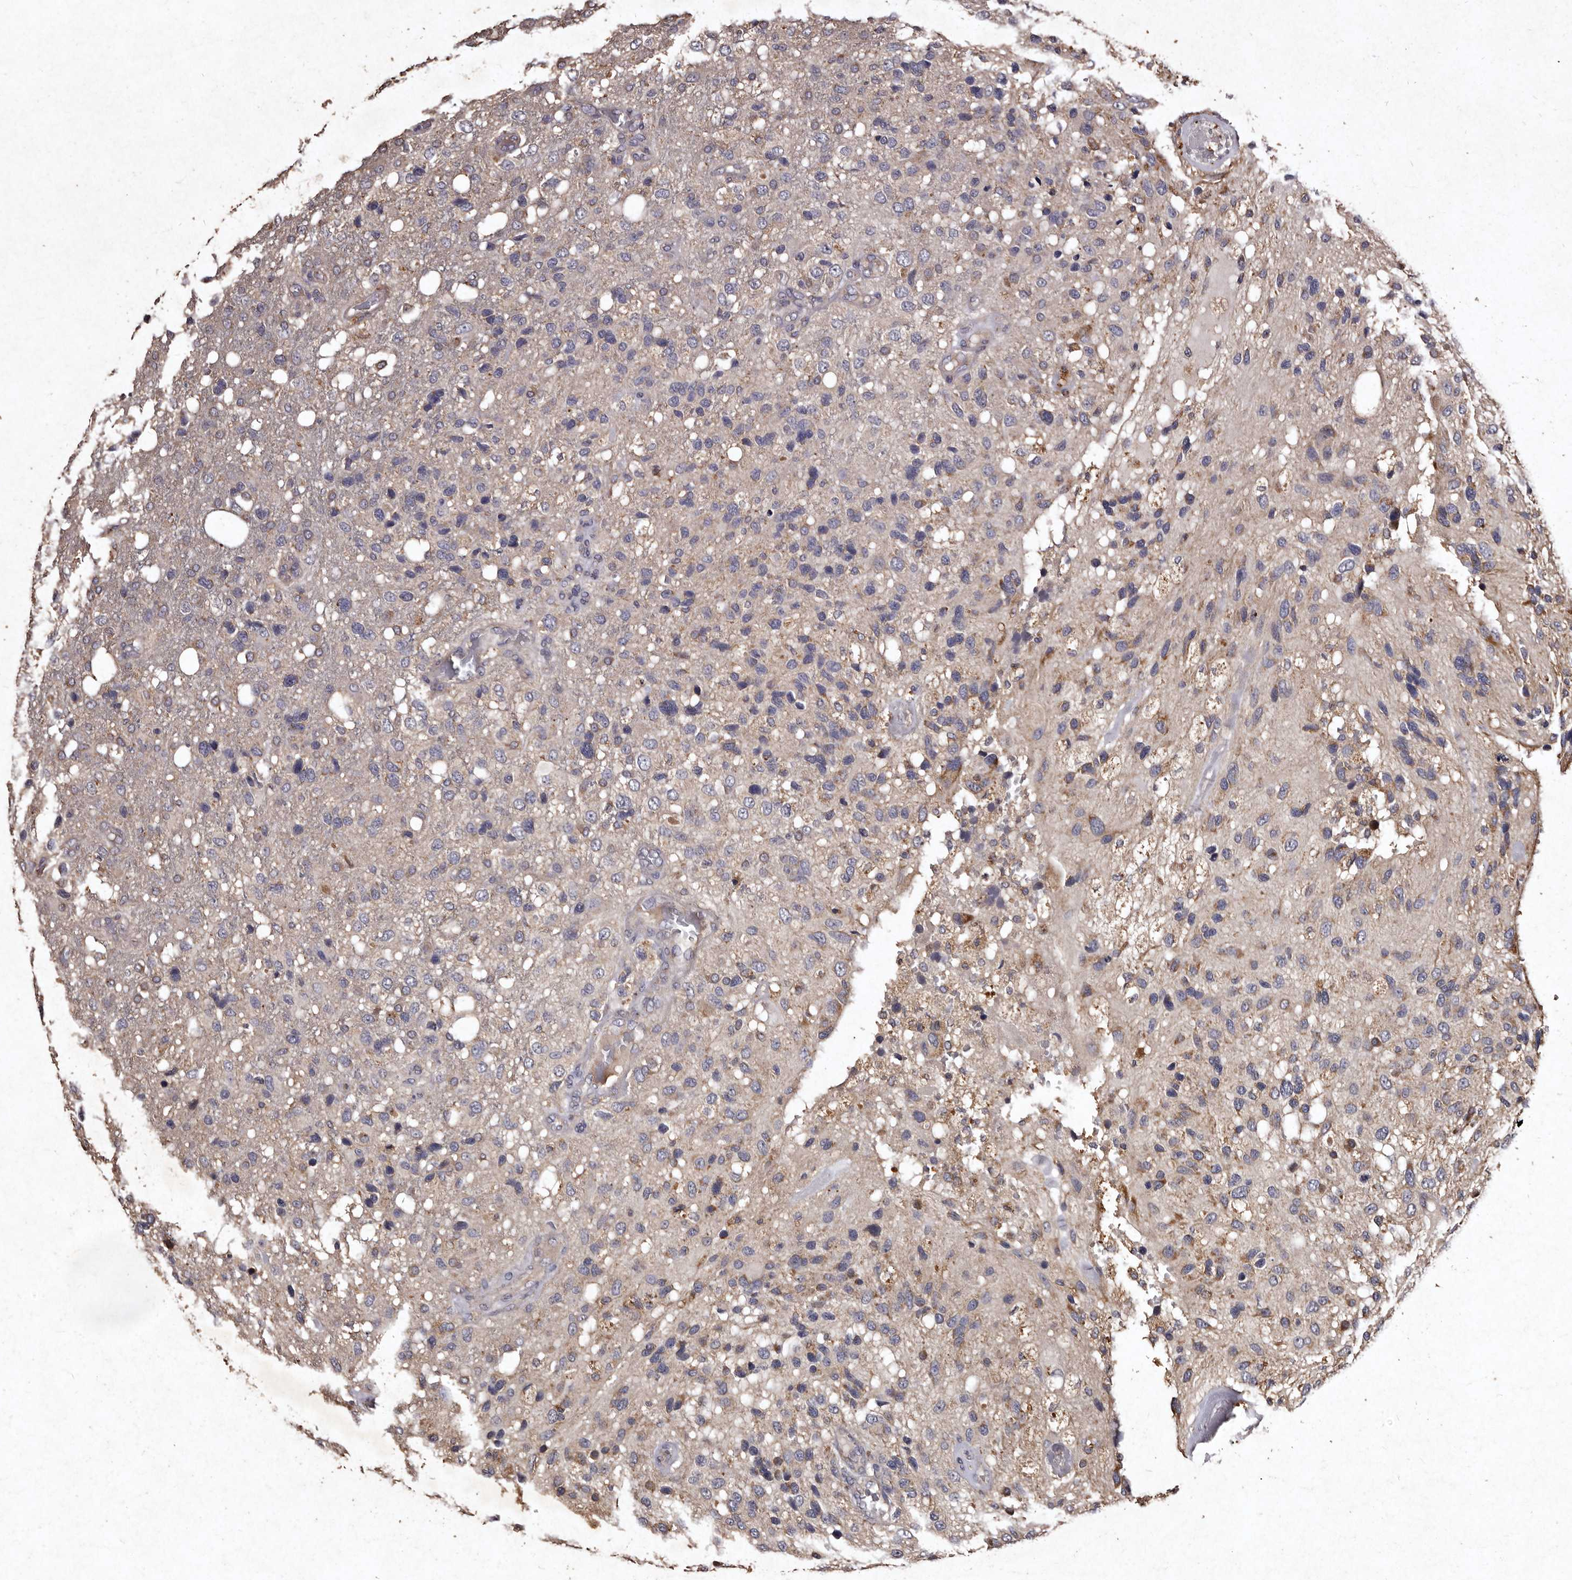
{"staining": {"intensity": "negative", "quantity": "none", "location": "none"}, "tissue": "glioma", "cell_type": "Tumor cells", "image_type": "cancer", "snomed": [{"axis": "morphology", "description": "Glioma, malignant, High grade"}, {"axis": "topography", "description": "Brain"}], "caption": "A high-resolution photomicrograph shows immunohistochemistry (IHC) staining of malignant glioma (high-grade), which displays no significant positivity in tumor cells. (Stains: DAB IHC with hematoxylin counter stain, Microscopy: brightfield microscopy at high magnification).", "gene": "TFB1M", "patient": {"sex": "female", "age": 58}}